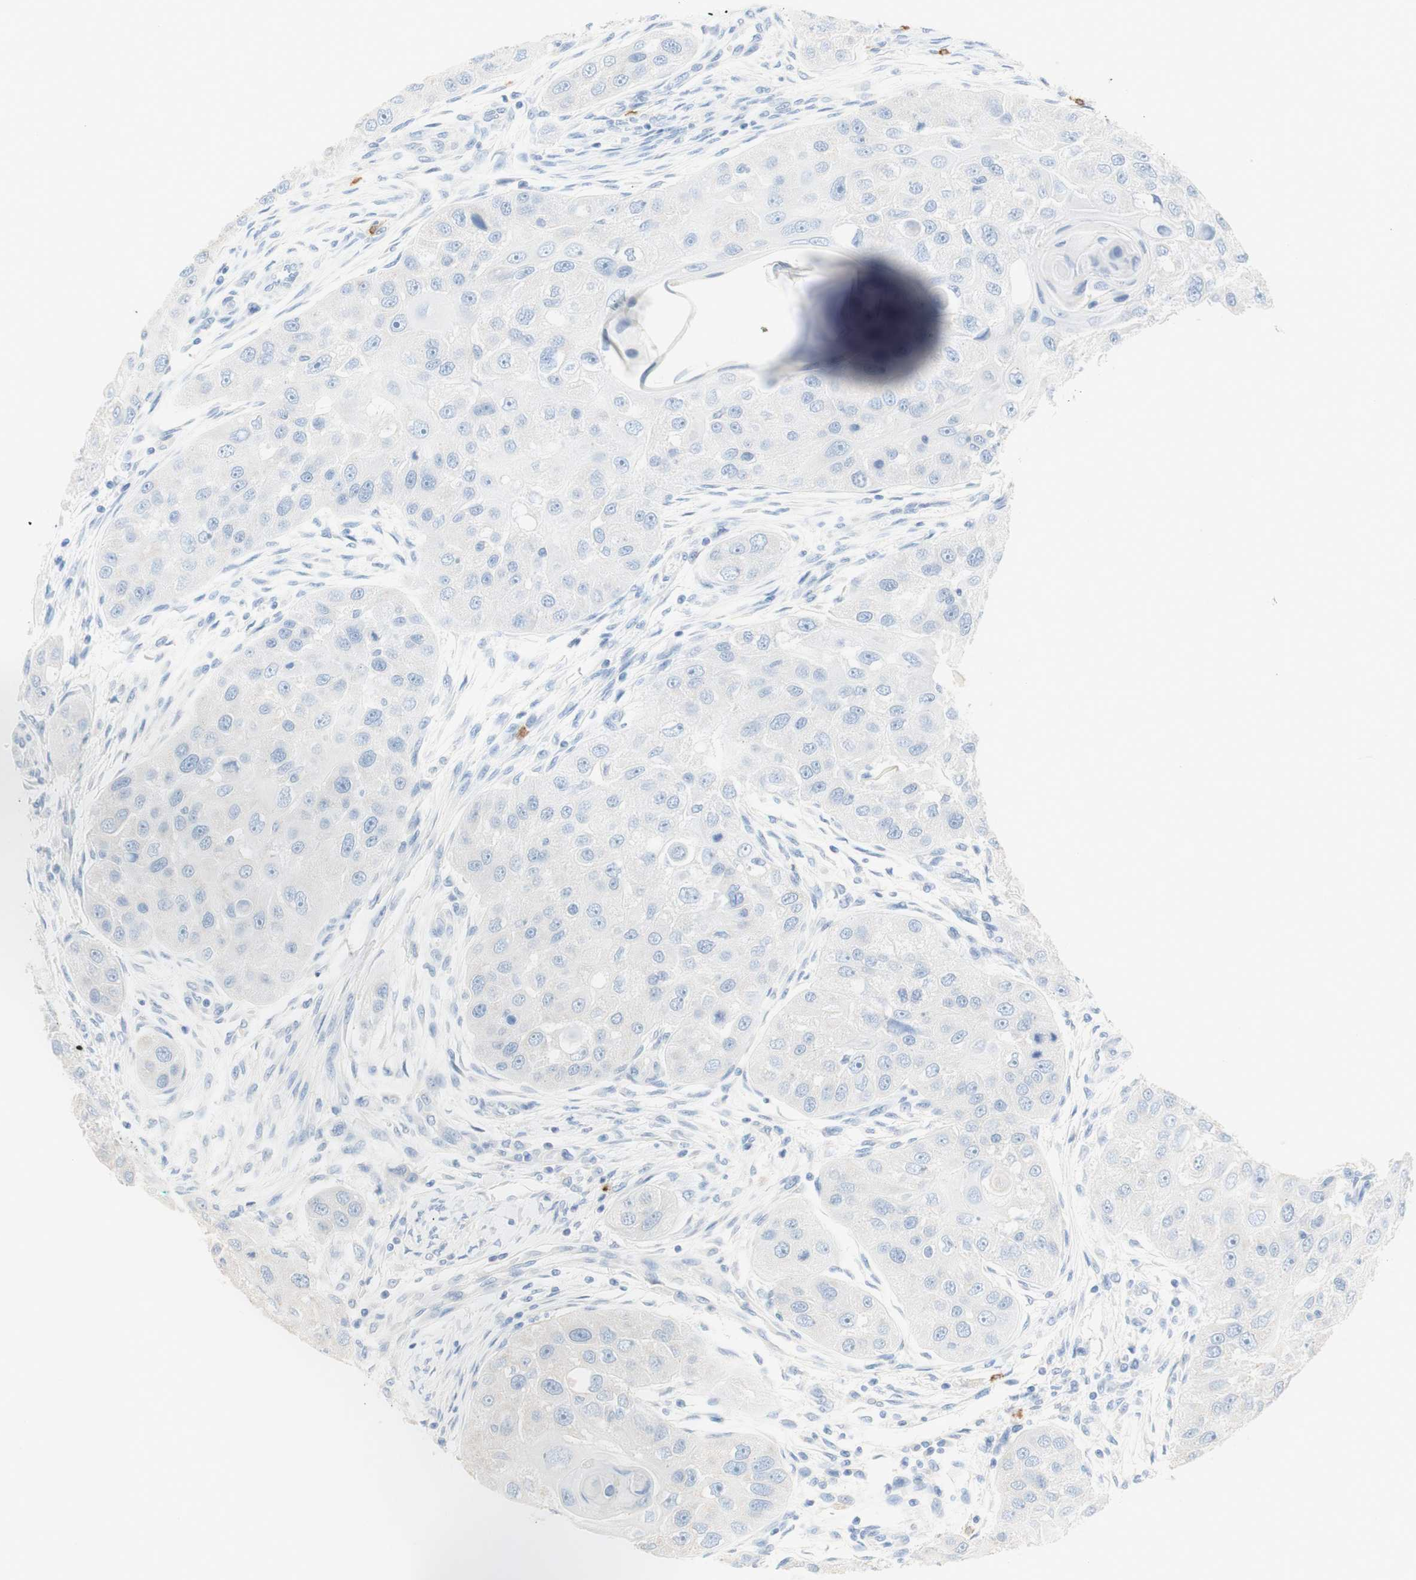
{"staining": {"intensity": "negative", "quantity": "none", "location": "none"}, "tissue": "head and neck cancer", "cell_type": "Tumor cells", "image_type": "cancer", "snomed": [{"axis": "morphology", "description": "Normal tissue, NOS"}, {"axis": "morphology", "description": "Squamous cell carcinoma, NOS"}, {"axis": "topography", "description": "Skeletal muscle"}, {"axis": "topography", "description": "Head-Neck"}], "caption": "This is an IHC micrograph of squamous cell carcinoma (head and neck). There is no positivity in tumor cells.", "gene": "CEACAM1", "patient": {"sex": "male", "age": 51}}